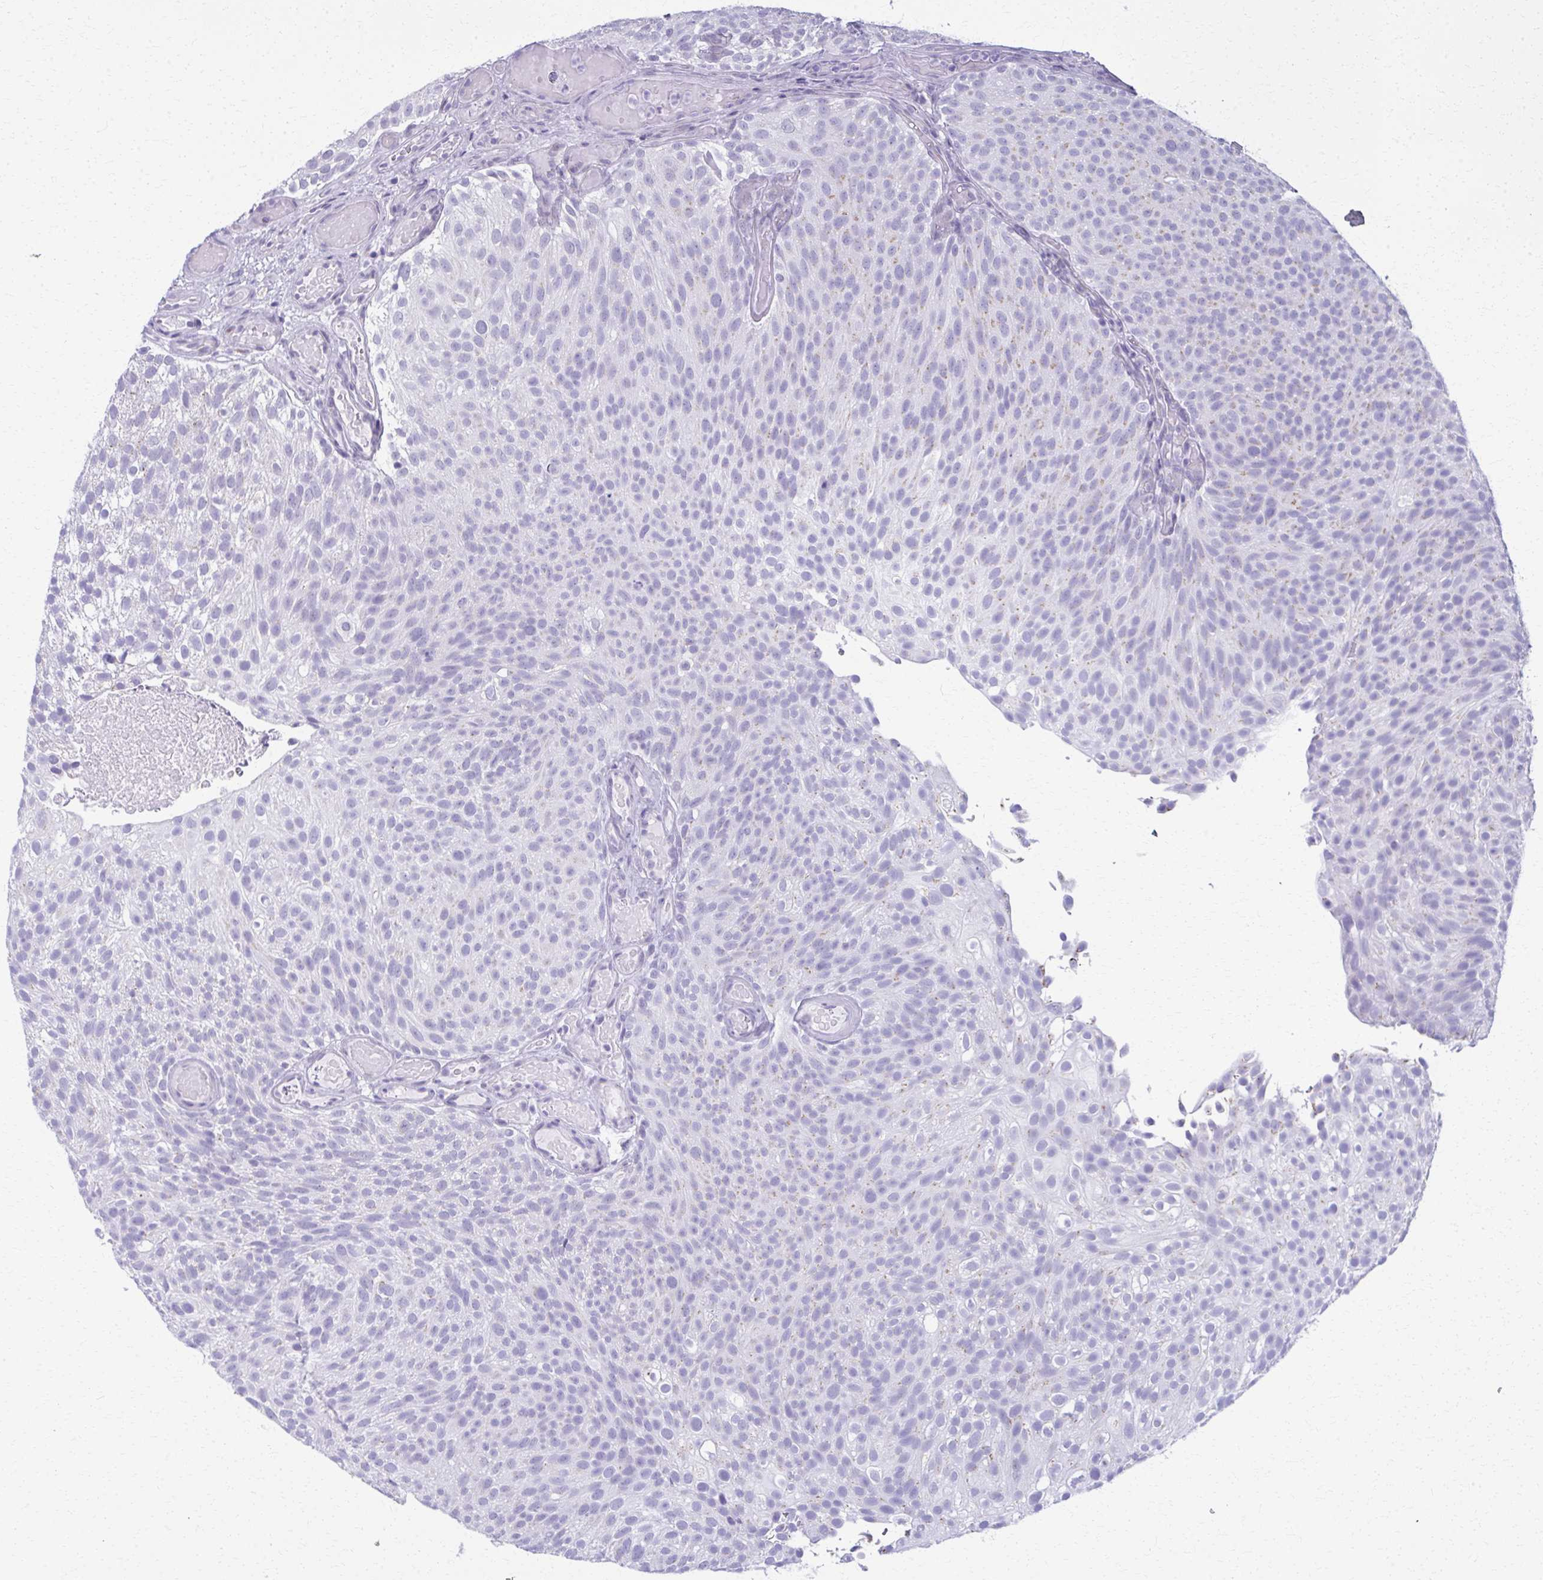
{"staining": {"intensity": "negative", "quantity": "none", "location": "none"}, "tissue": "urothelial cancer", "cell_type": "Tumor cells", "image_type": "cancer", "snomed": [{"axis": "morphology", "description": "Urothelial carcinoma, Low grade"}, {"axis": "topography", "description": "Urinary bladder"}], "caption": "Immunohistochemistry (IHC) histopathology image of human urothelial cancer stained for a protein (brown), which reveals no expression in tumor cells.", "gene": "SCLY", "patient": {"sex": "male", "age": 78}}